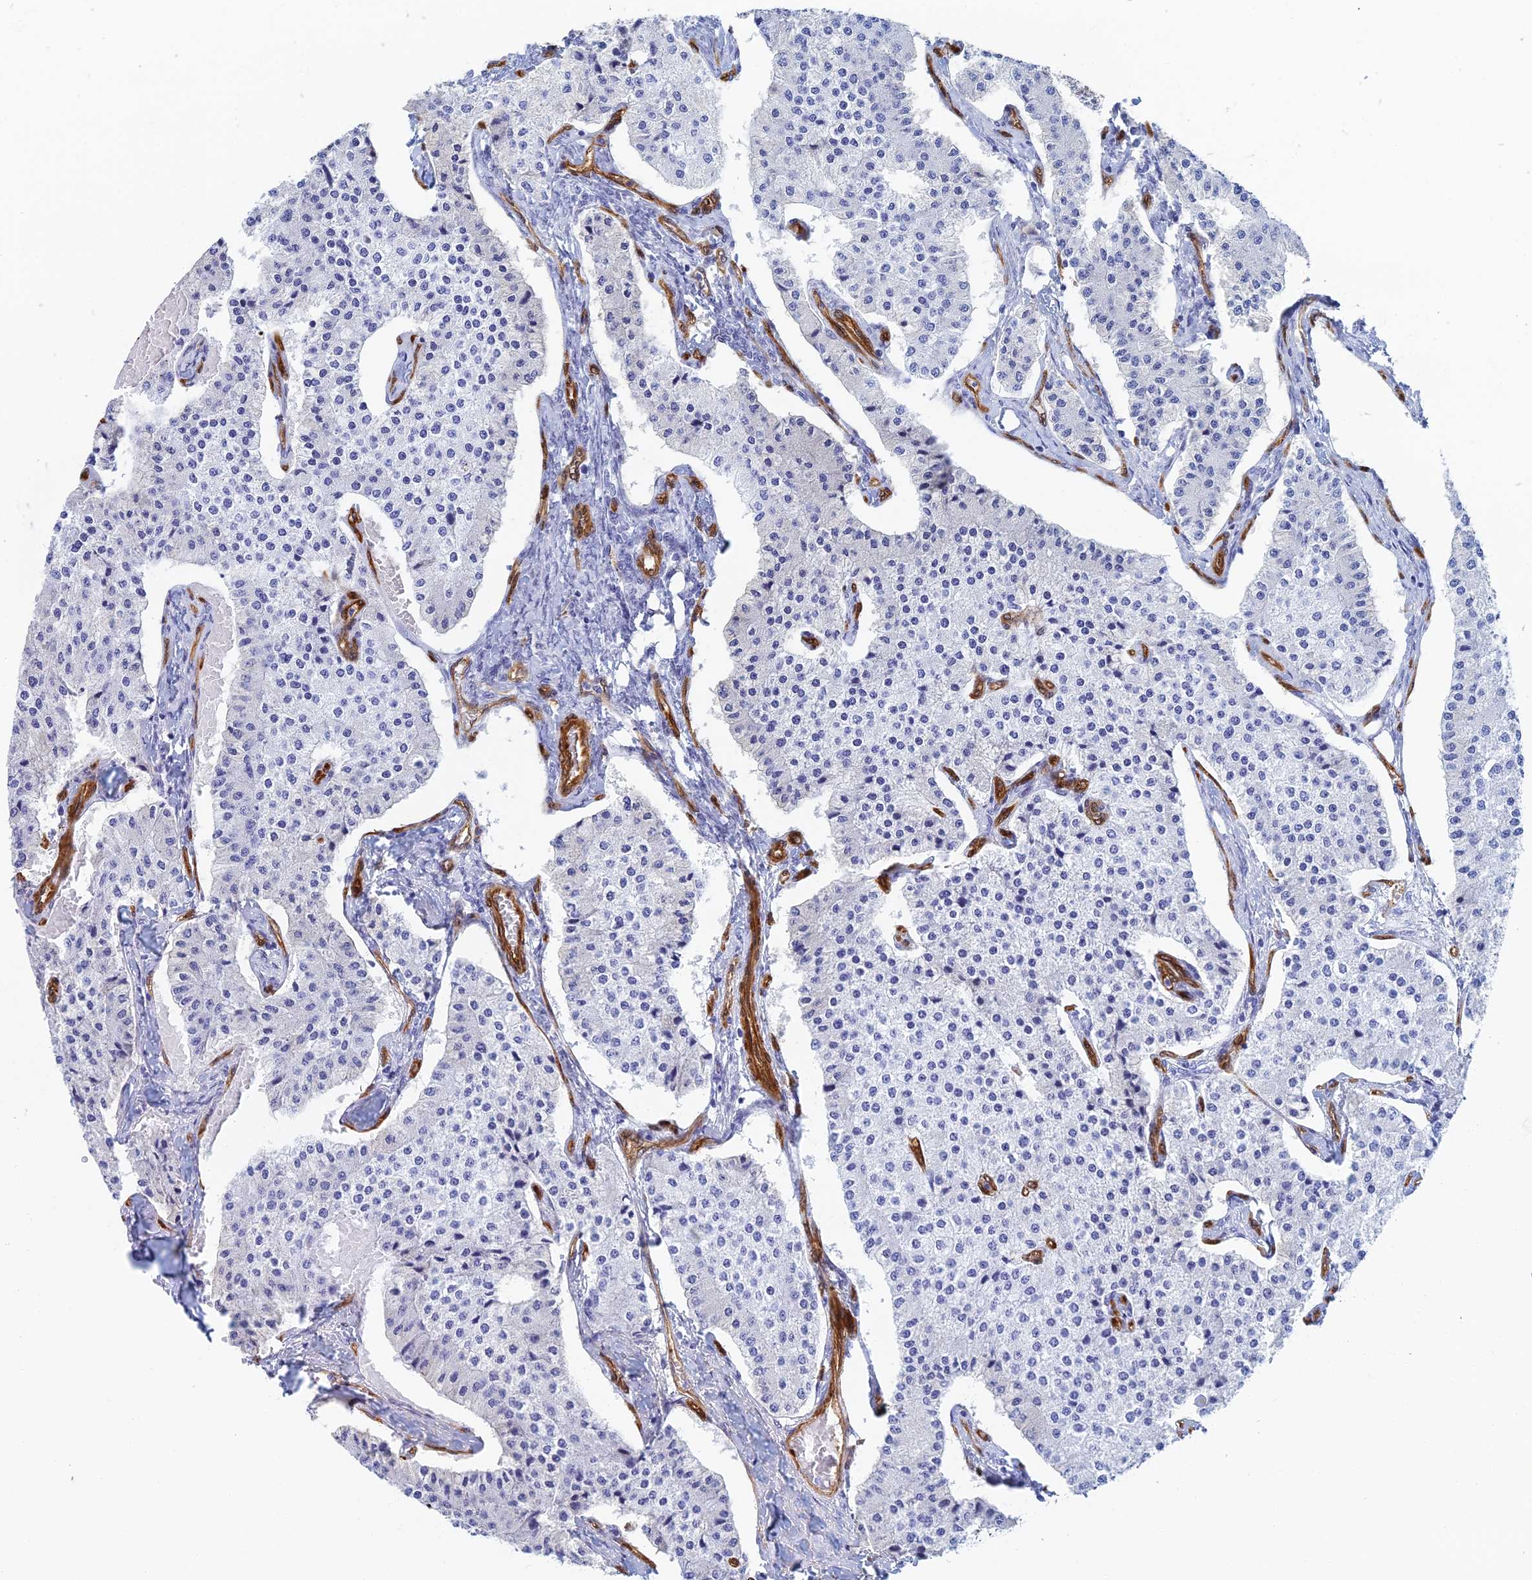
{"staining": {"intensity": "negative", "quantity": "none", "location": "none"}, "tissue": "carcinoid", "cell_type": "Tumor cells", "image_type": "cancer", "snomed": [{"axis": "morphology", "description": "Carcinoid, malignant, NOS"}, {"axis": "topography", "description": "Colon"}], "caption": "Carcinoid (malignant) stained for a protein using immunohistochemistry reveals no positivity tumor cells.", "gene": "CRIP2", "patient": {"sex": "female", "age": 52}}